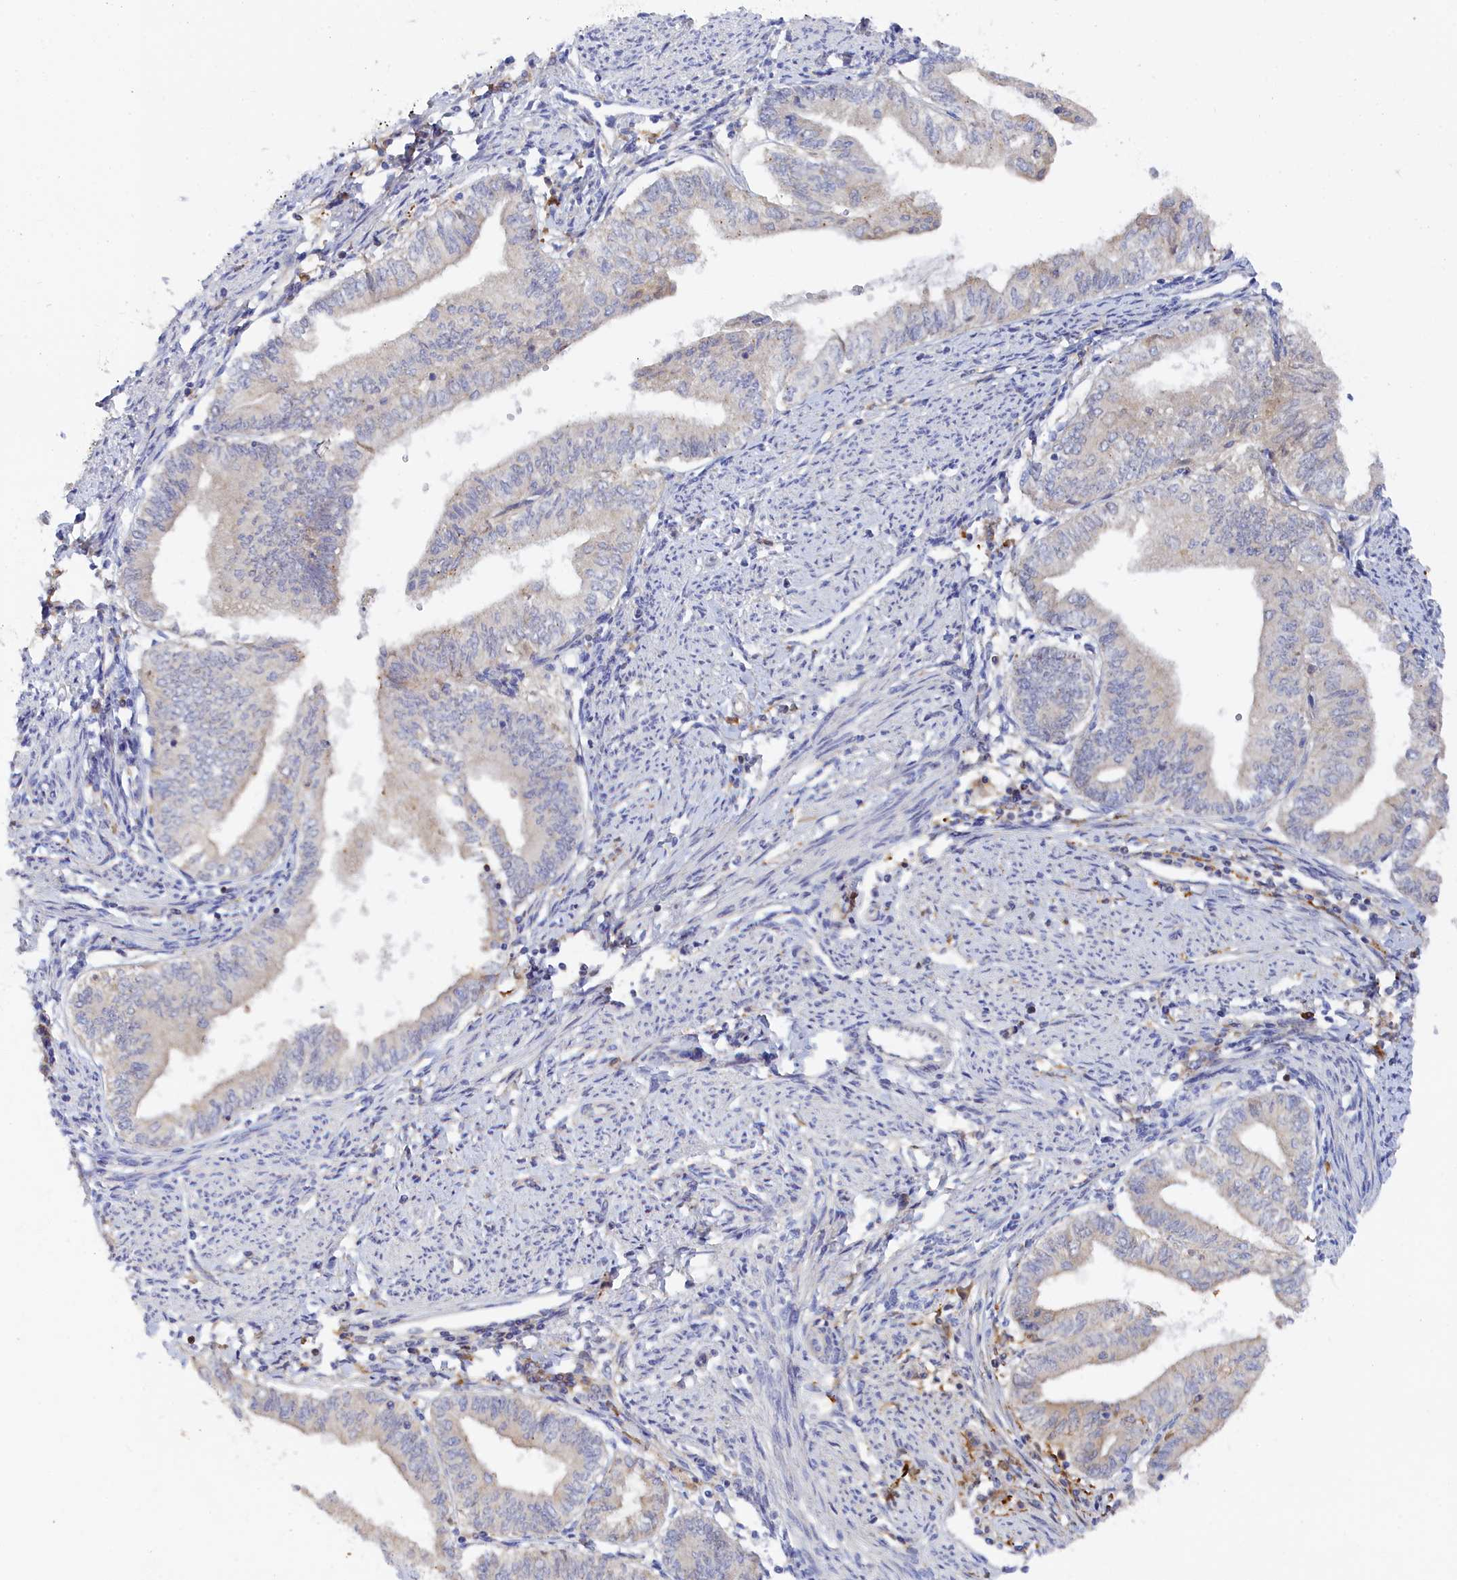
{"staining": {"intensity": "negative", "quantity": "none", "location": "none"}, "tissue": "endometrial cancer", "cell_type": "Tumor cells", "image_type": "cancer", "snomed": [{"axis": "morphology", "description": "Adenocarcinoma, NOS"}, {"axis": "topography", "description": "Endometrium"}], "caption": "High magnification brightfield microscopy of endometrial cancer (adenocarcinoma) stained with DAB (brown) and counterstained with hematoxylin (blue): tumor cells show no significant positivity.", "gene": "SPATA5L1", "patient": {"sex": "female", "age": 66}}